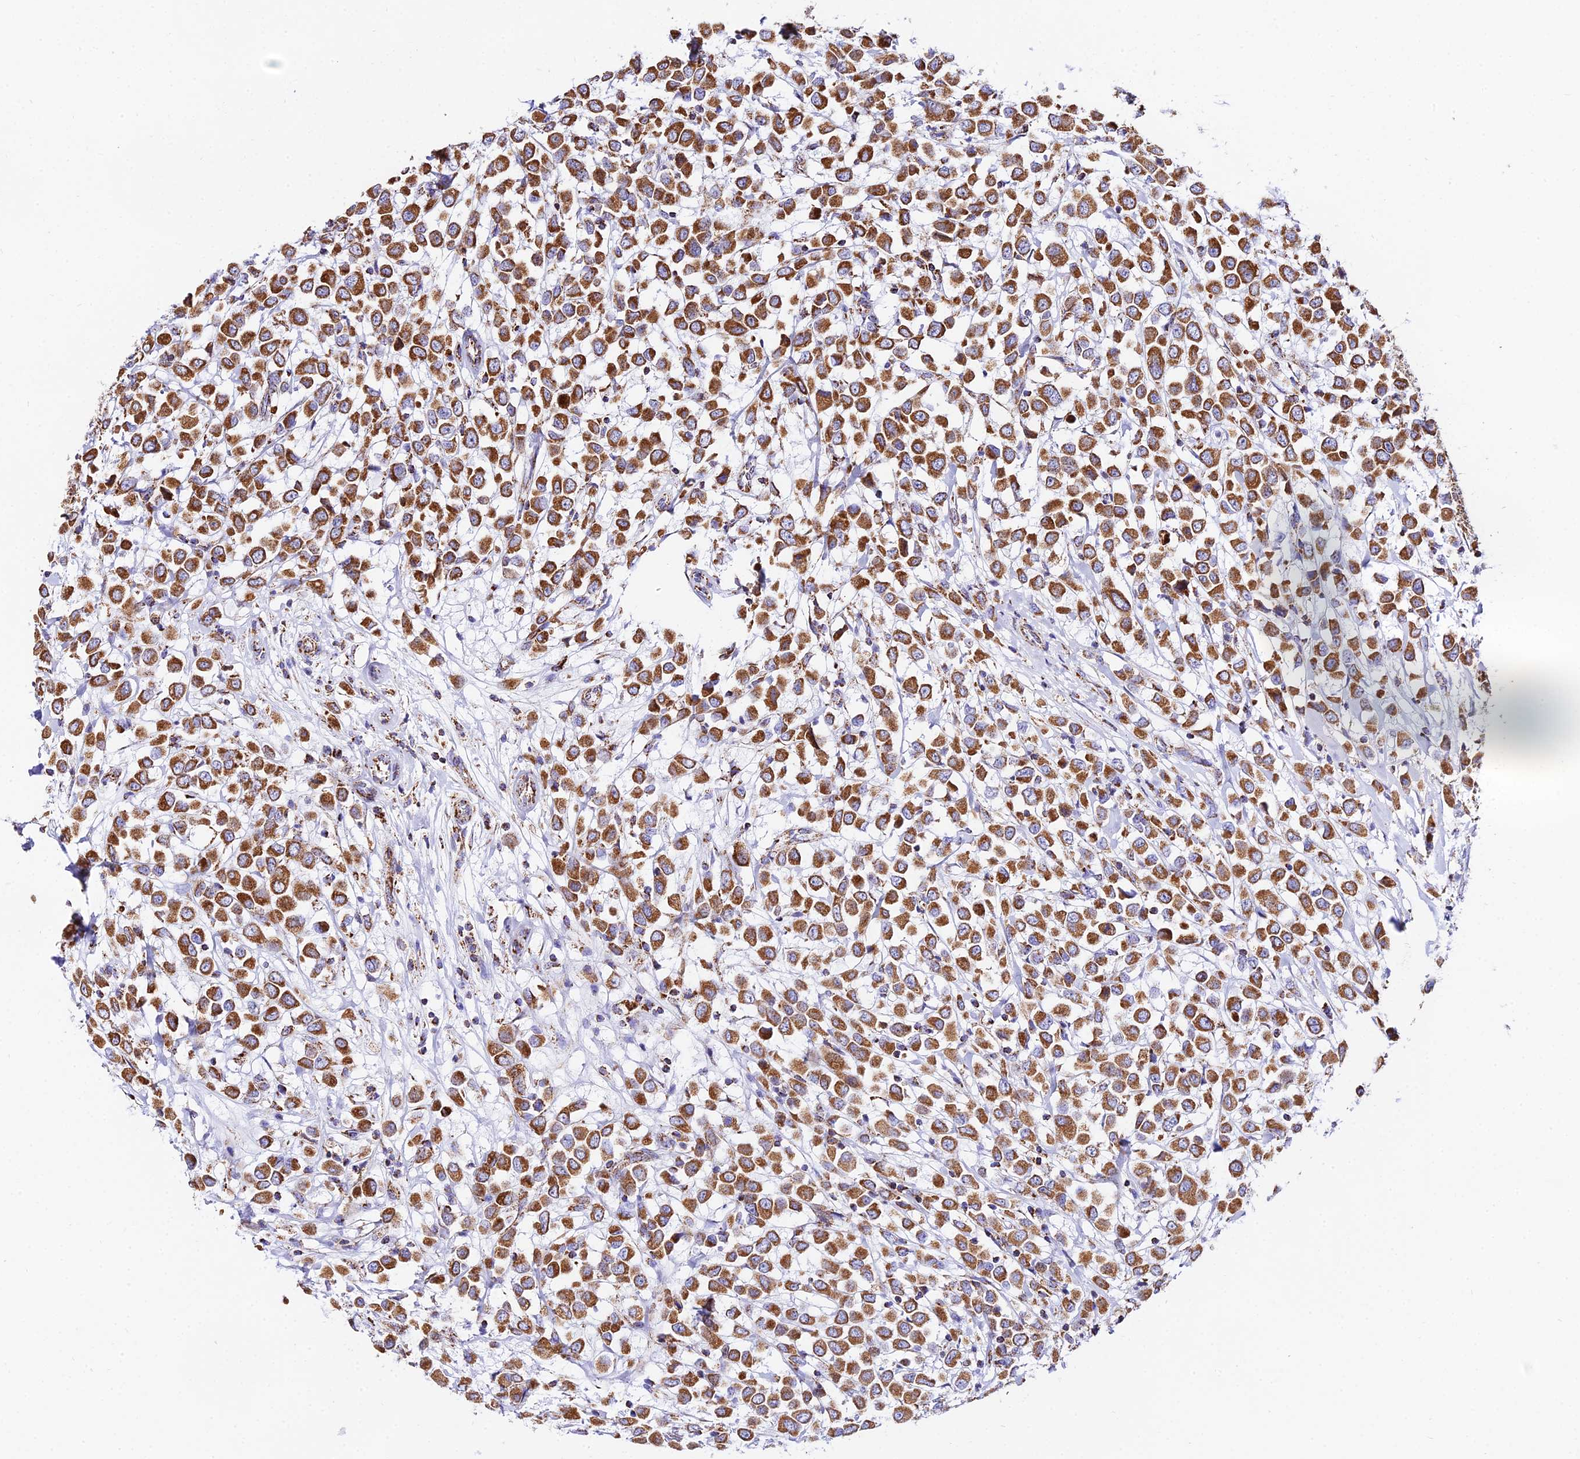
{"staining": {"intensity": "moderate", "quantity": ">75%", "location": "cytoplasmic/membranous"}, "tissue": "breast cancer", "cell_type": "Tumor cells", "image_type": "cancer", "snomed": [{"axis": "morphology", "description": "Duct carcinoma"}, {"axis": "topography", "description": "Breast"}], "caption": "The micrograph reveals immunohistochemical staining of breast cancer (infiltrating ductal carcinoma). There is moderate cytoplasmic/membranous staining is present in about >75% of tumor cells. (Stains: DAB (3,3'-diaminobenzidine) in brown, nuclei in blue, Microscopy: brightfield microscopy at high magnification).", "gene": "ATP5PD", "patient": {"sex": "female", "age": 61}}